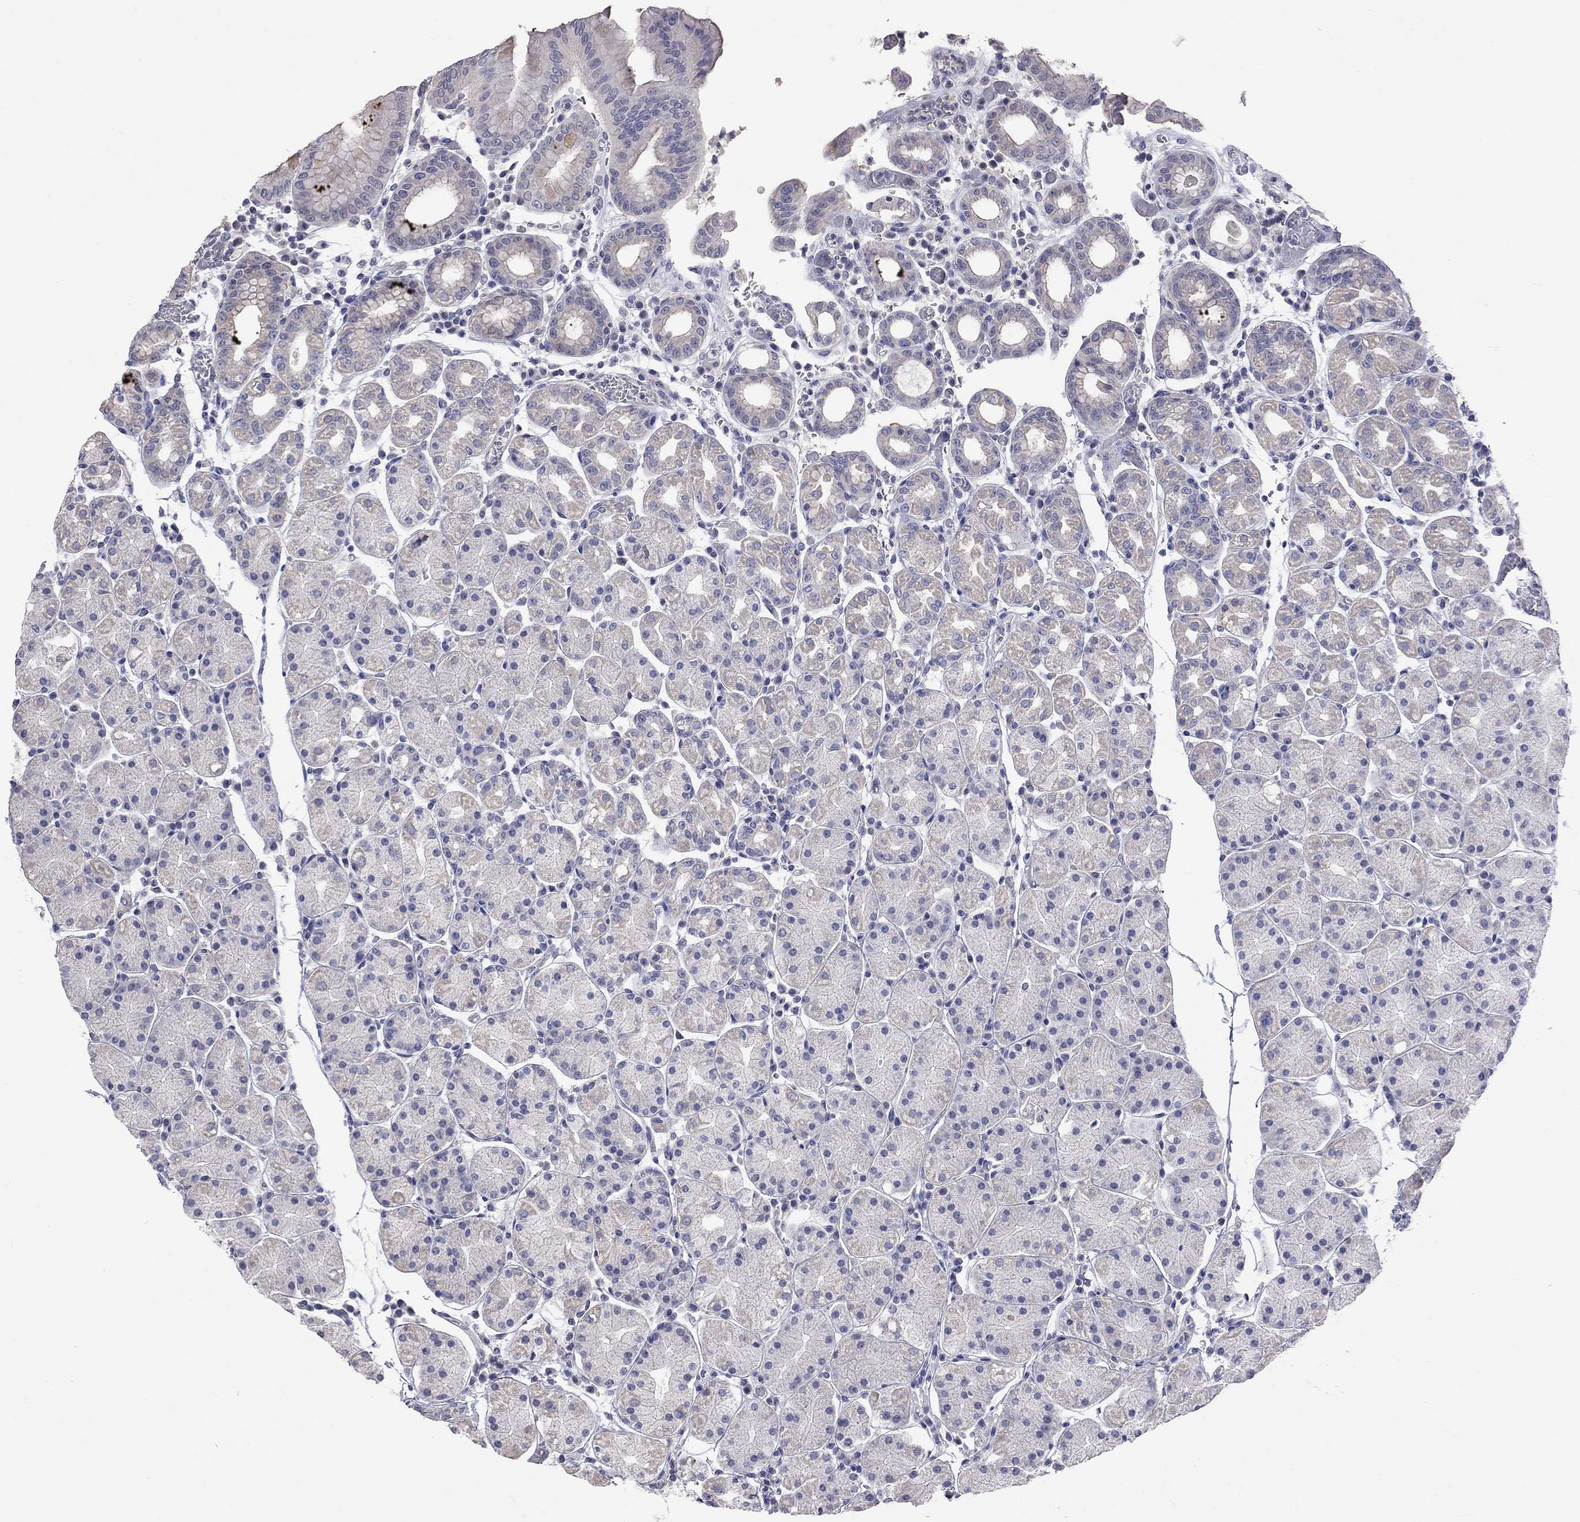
{"staining": {"intensity": "negative", "quantity": "none", "location": "none"}, "tissue": "stomach", "cell_type": "Glandular cells", "image_type": "normal", "snomed": [{"axis": "morphology", "description": "Normal tissue, NOS"}, {"axis": "topography", "description": "Stomach"}], "caption": "DAB immunohistochemical staining of unremarkable stomach demonstrates no significant expression in glandular cells.", "gene": "OPRK1", "patient": {"sex": "male", "age": 54}}